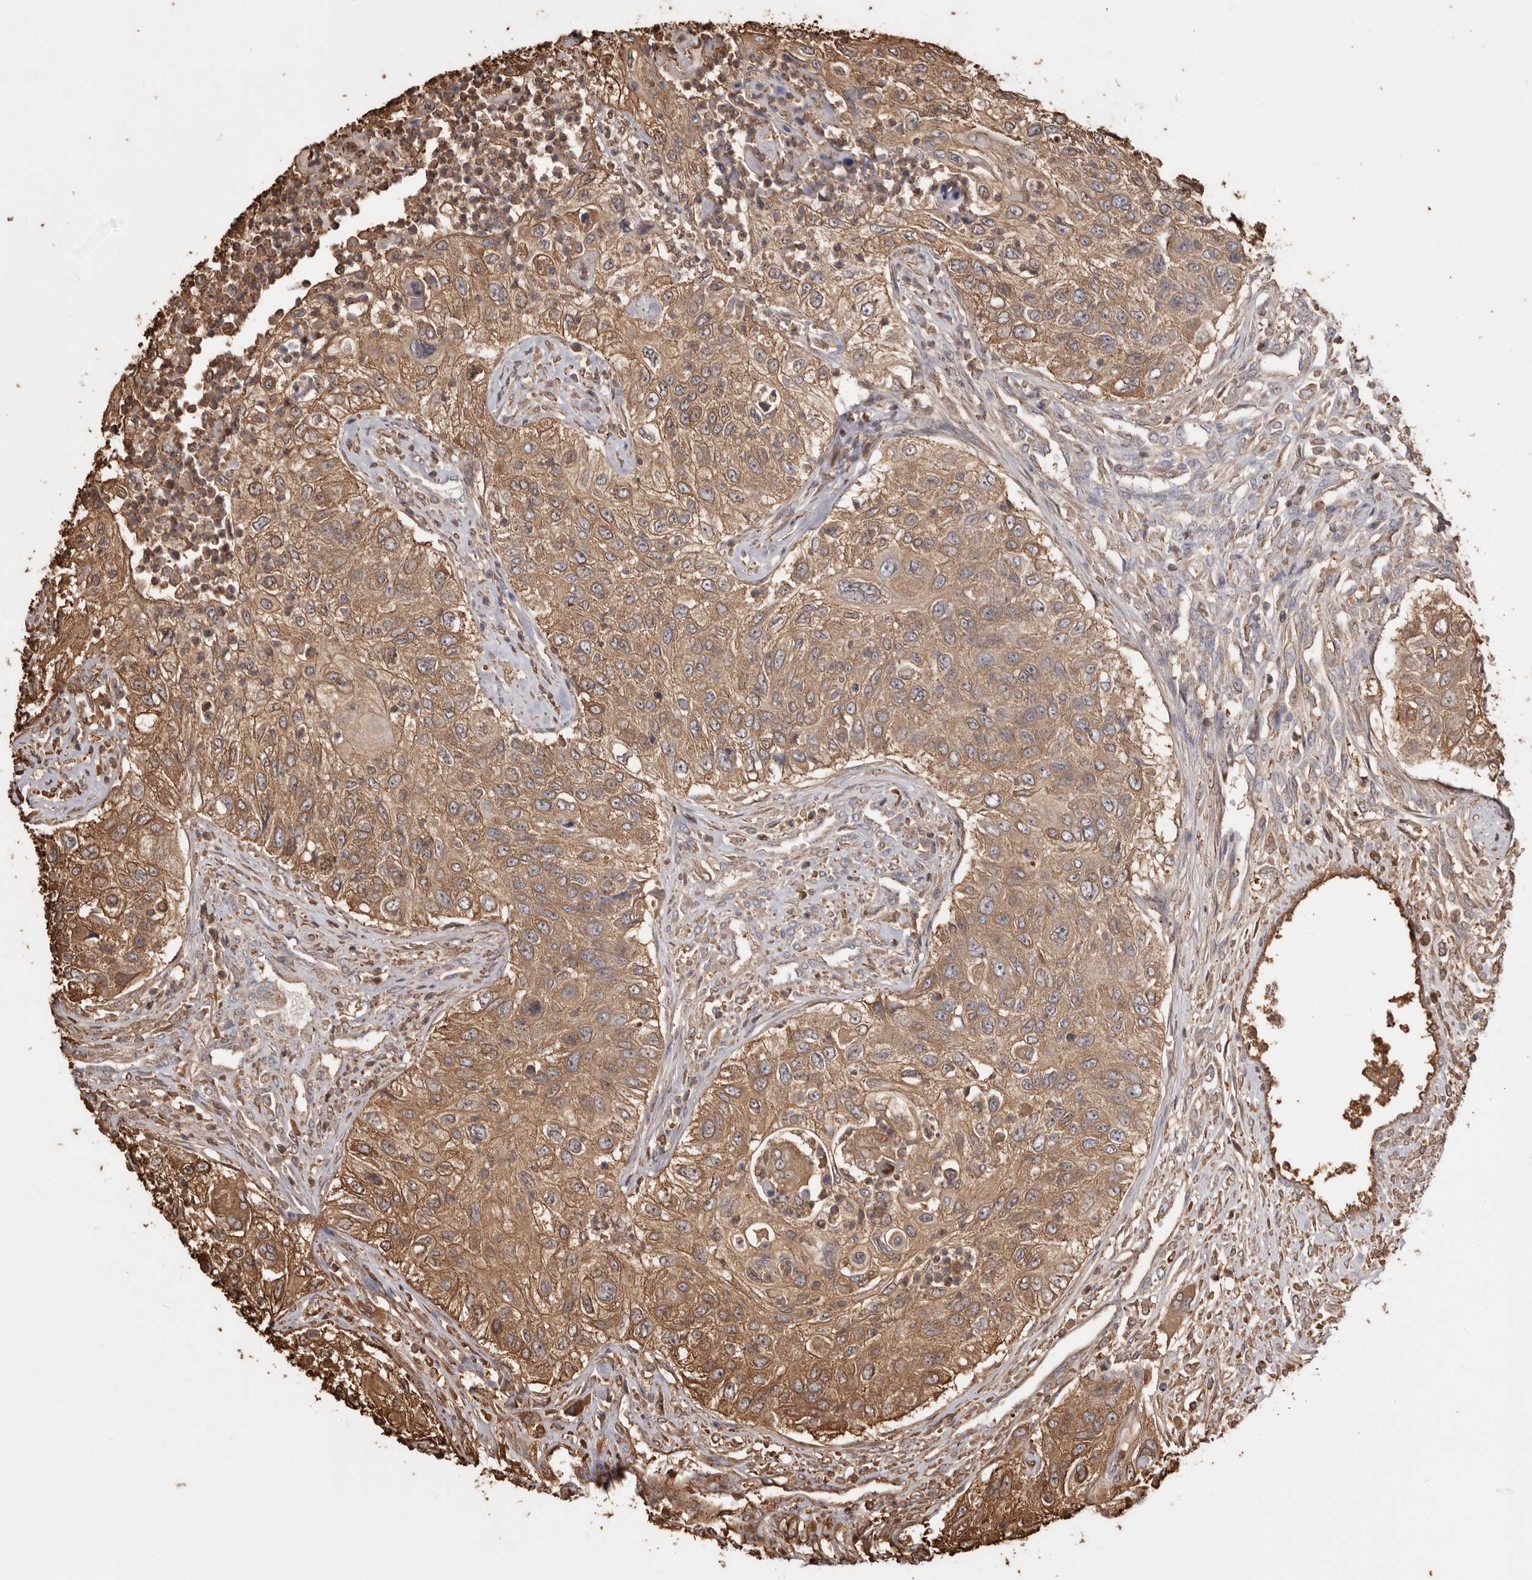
{"staining": {"intensity": "moderate", "quantity": ">75%", "location": "cytoplasmic/membranous"}, "tissue": "urothelial cancer", "cell_type": "Tumor cells", "image_type": "cancer", "snomed": [{"axis": "morphology", "description": "Urothelial carcinoma, High grade"}, {"axis": "topography", "description": "Urinary bladder"}], "caption": "High-grade urothelial carcinoma was stained to show a protein in brown. There is medium levels of moderate cytoplasmic/membranous expression in about >75% of tumor cells.", "gene": "PKM", "patient": {"sex": "female", "age": 60}}